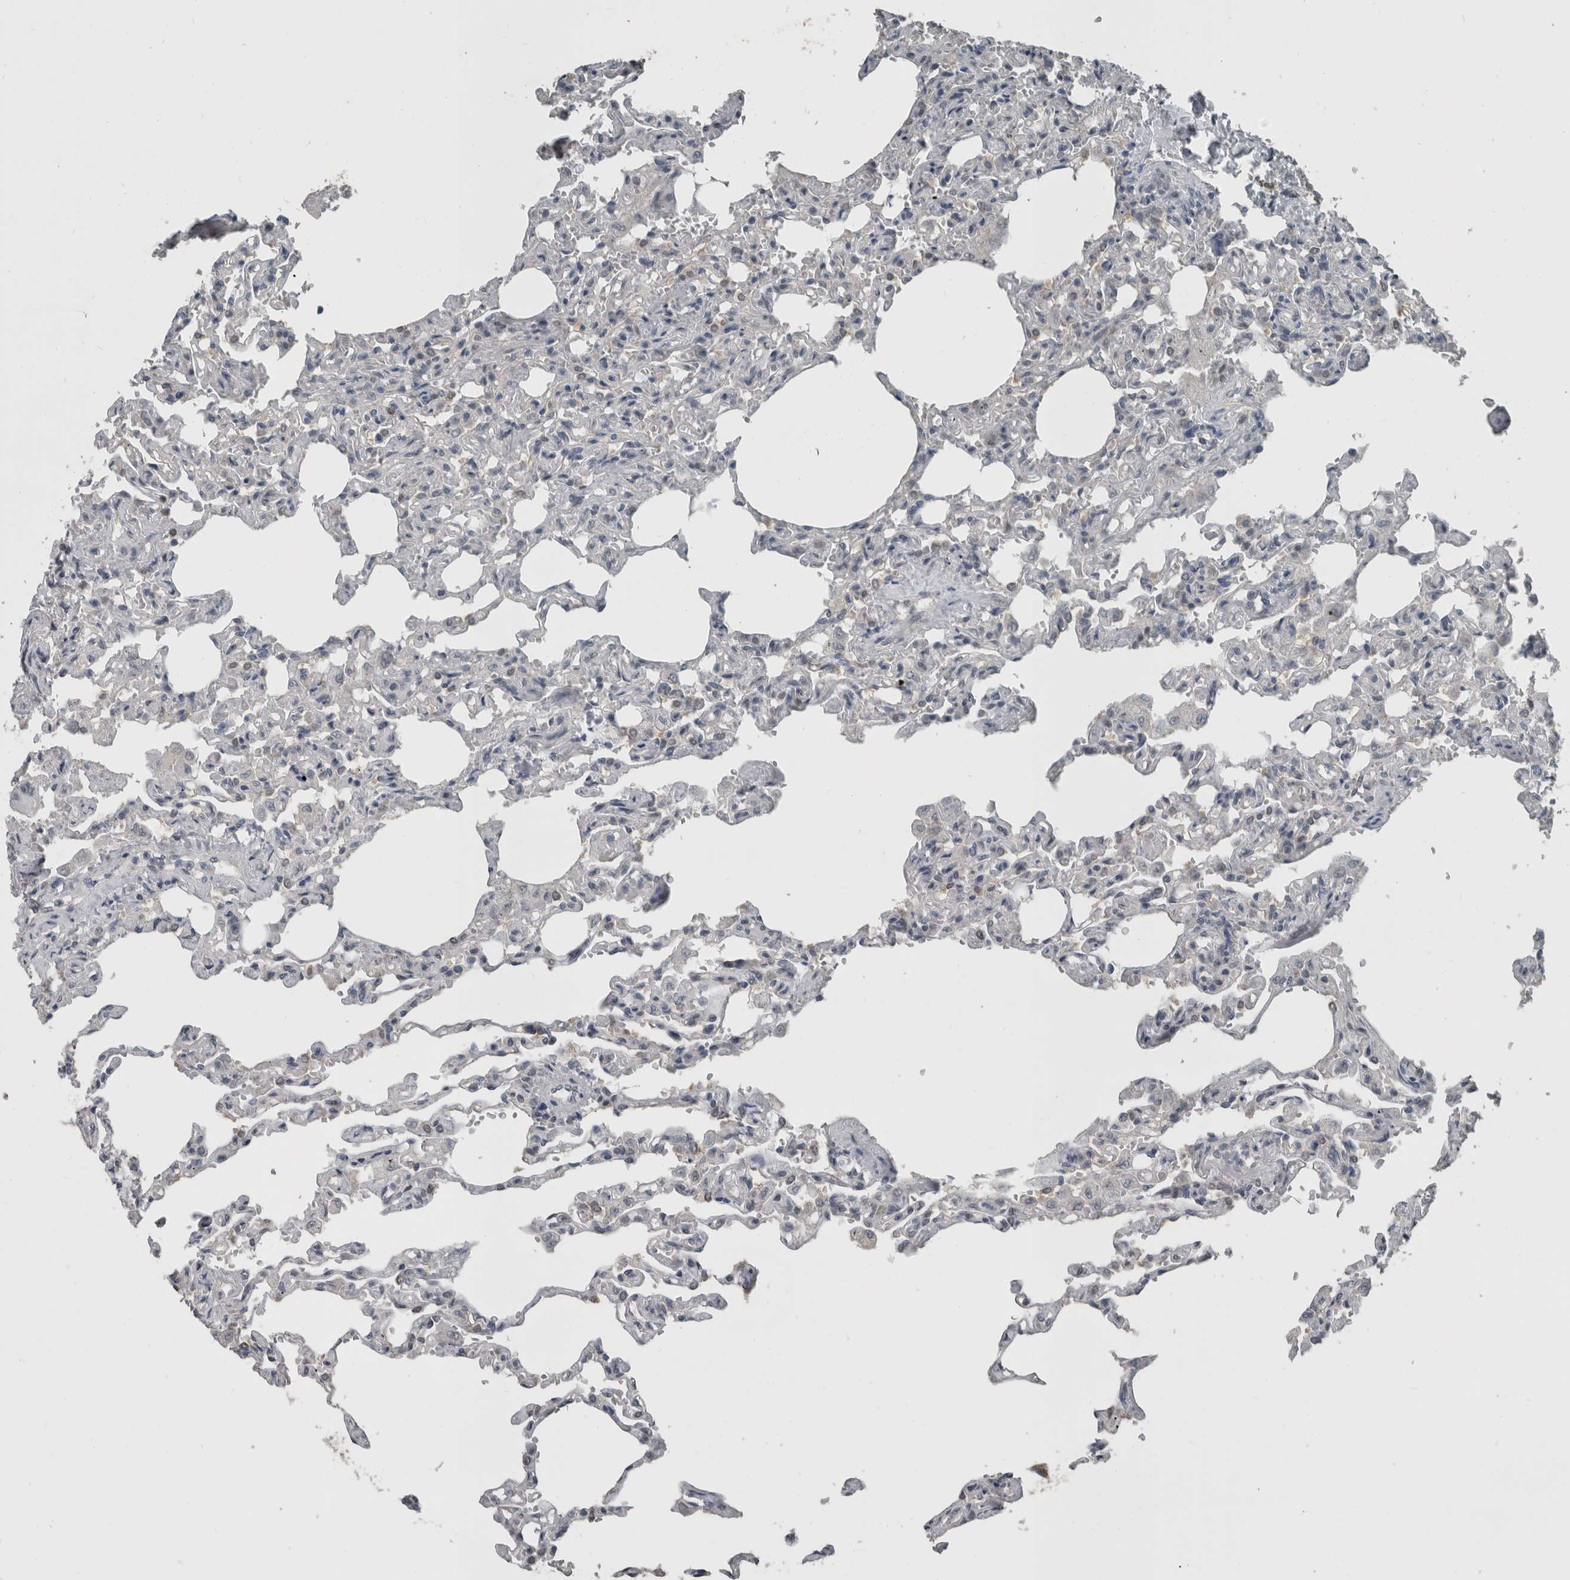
{"staining": {"intensity": "moderate", "quantity": "<25%", "location": "nuclear"}, "tissue": "lung", "cell_type": "Alveolar cells", "image_type": "normal", "snomed": [{"axis": "morphology", "description": "Normal tissue, NOS"}, {"axis": "topography", "description": "Lung"}], "caption": "Immunohistochemical staining of unremarkable lung displays moderate nuclear protein positivity in approximately <25% of alveolar cells.", "gene": "ZBTB21", "patient": {"sex": "male", "age": 21}}